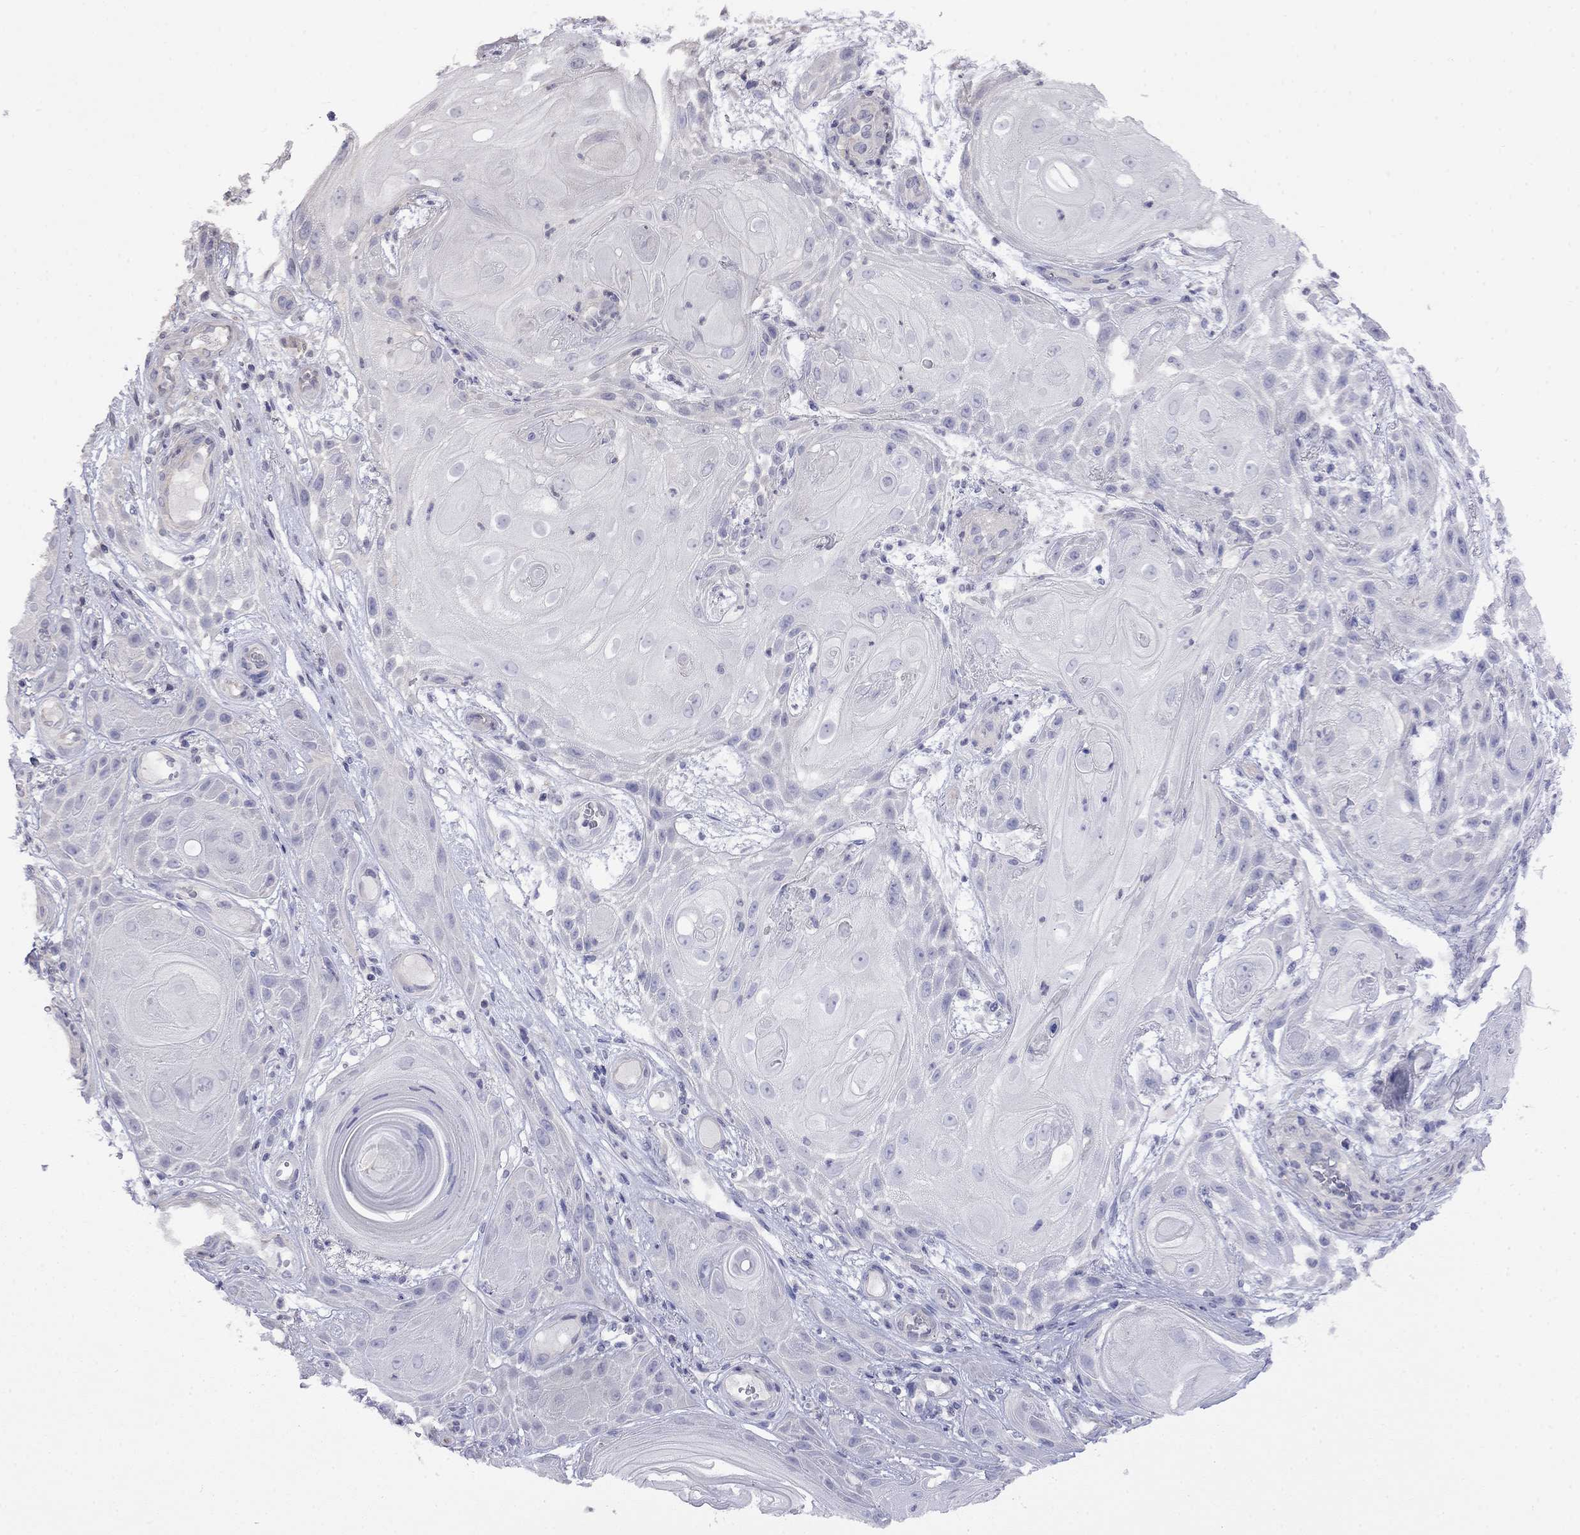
{"staining": {"intensity": "negative", "quantity": "none", "location": "none"}, "tissue": "skin cancer", "cell_type": "Tumor cells", "image_type": "cancer", "snomed": [{"axis": "morphology", "description": "Squamous cell carcinoma, NOS"}, {"axis": "topography", "description": "Skin"}], "caption": "The image reveals no significant positivity in tumor cells of squamous cell carcinoma (skin).", "gene": "GUCA1B", "patient": {"sex": "male", "age": 62}}